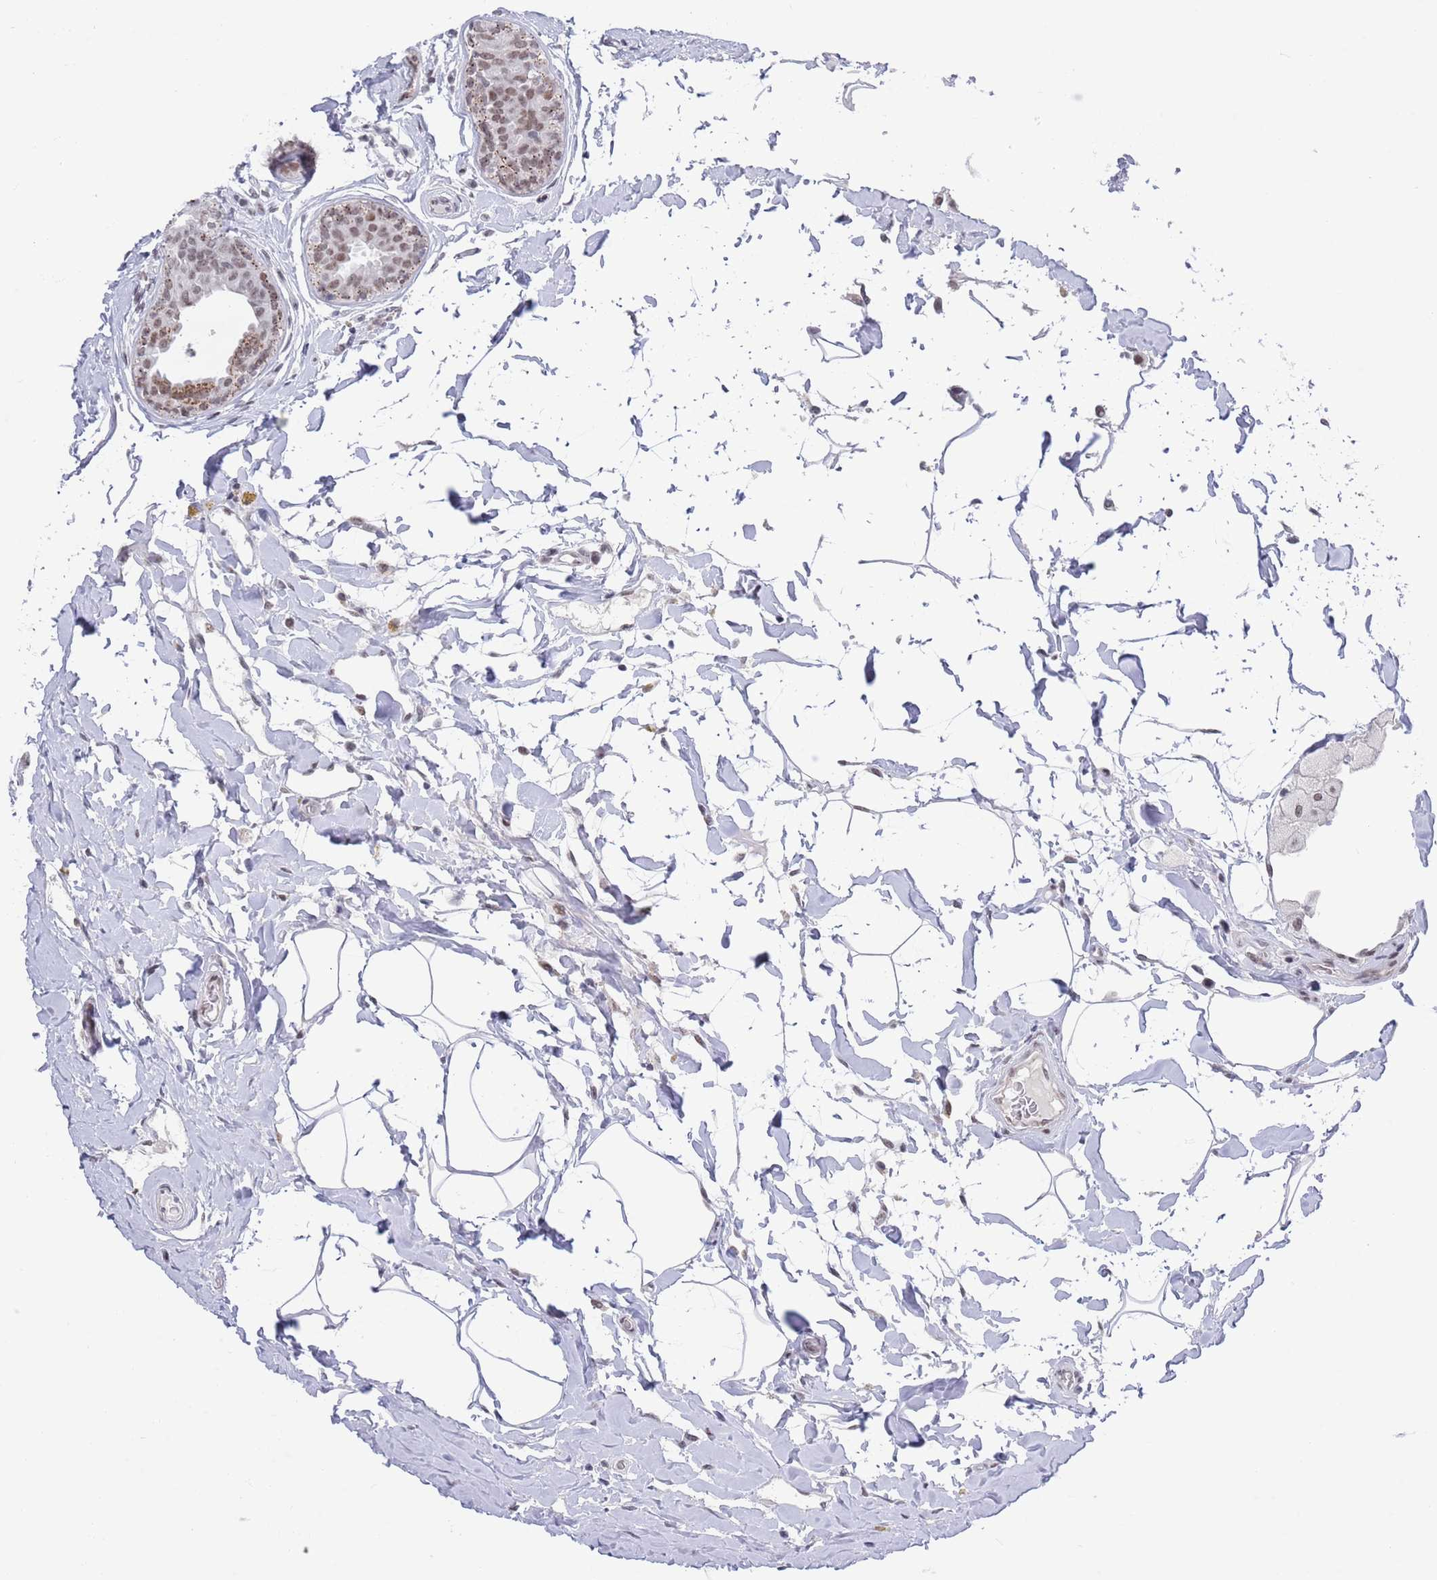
{"staining": {"intensity": "moderate", "quantity": ">75%", "location": "nuclear"}, "tissue": "breast cancer", "cell_type": "Tumor cells", "image_type": "cancer", "snomed": [{"axis": "morphology", "description": "Duct carcinoma"}, {"axis": "topography", "description": "Breast"}], "caption": "Immunohistochemical staining of human invasive ductal carcinoma (breast) reveals moderate nuclear protein positivity in approximately >75% of tumor cells.", "gene": "ZNF382", "patient": {"sex": "female", "age": 55}}